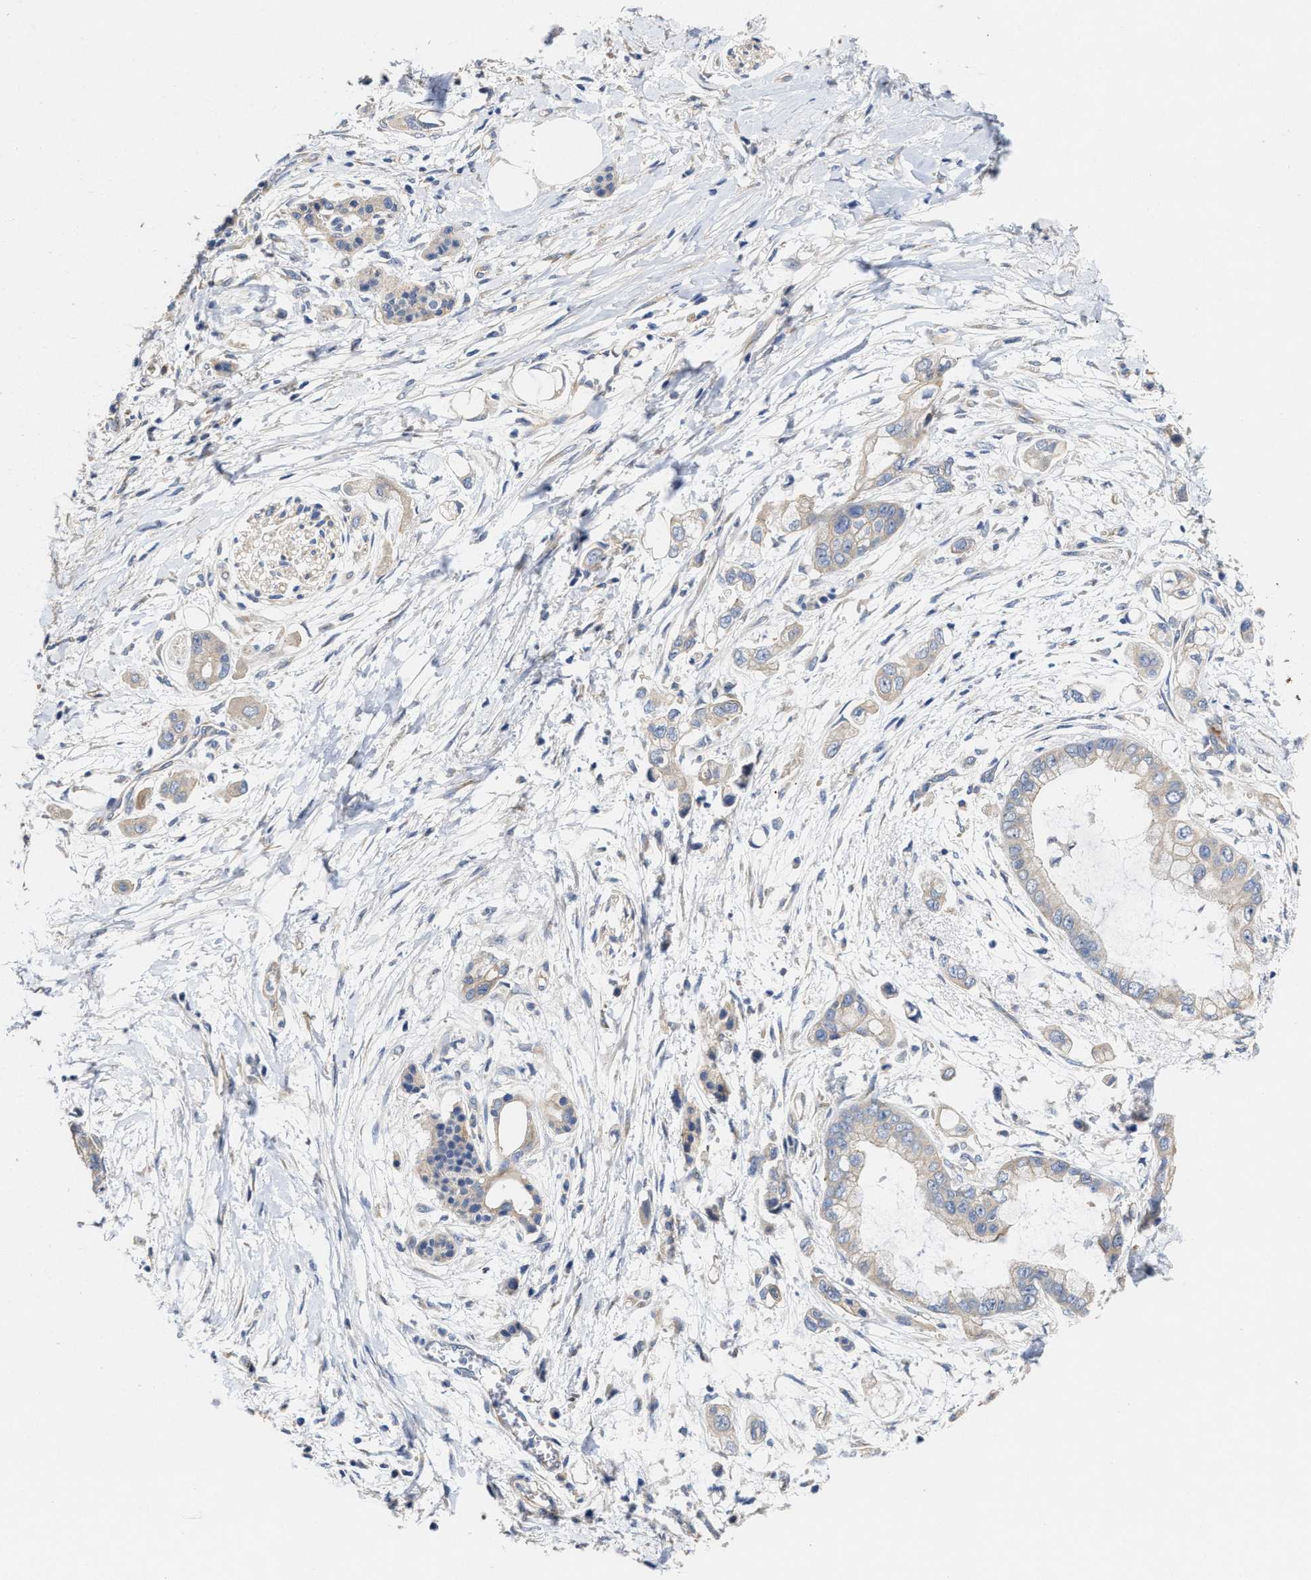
{"staining": {"intensity": "weak", "quantity": "<25%", "location": "cytoplasmic/membranous"}, "tissue": "pancreatic cancer", "cell_type": "Tumor cells", "image_type": "cancer", "snomed": [{"axis": "morphology", "description": "Adenocarcinoma, NOS"}, {"axis": "topography", "description": "Pancreas"}], "caption": "Immunohistochemical staining of pancreatic cancer shows no significant positivity in tumor cells.", "gene": "TRAF6", "patient": {"sex": "male", "age": 59}}